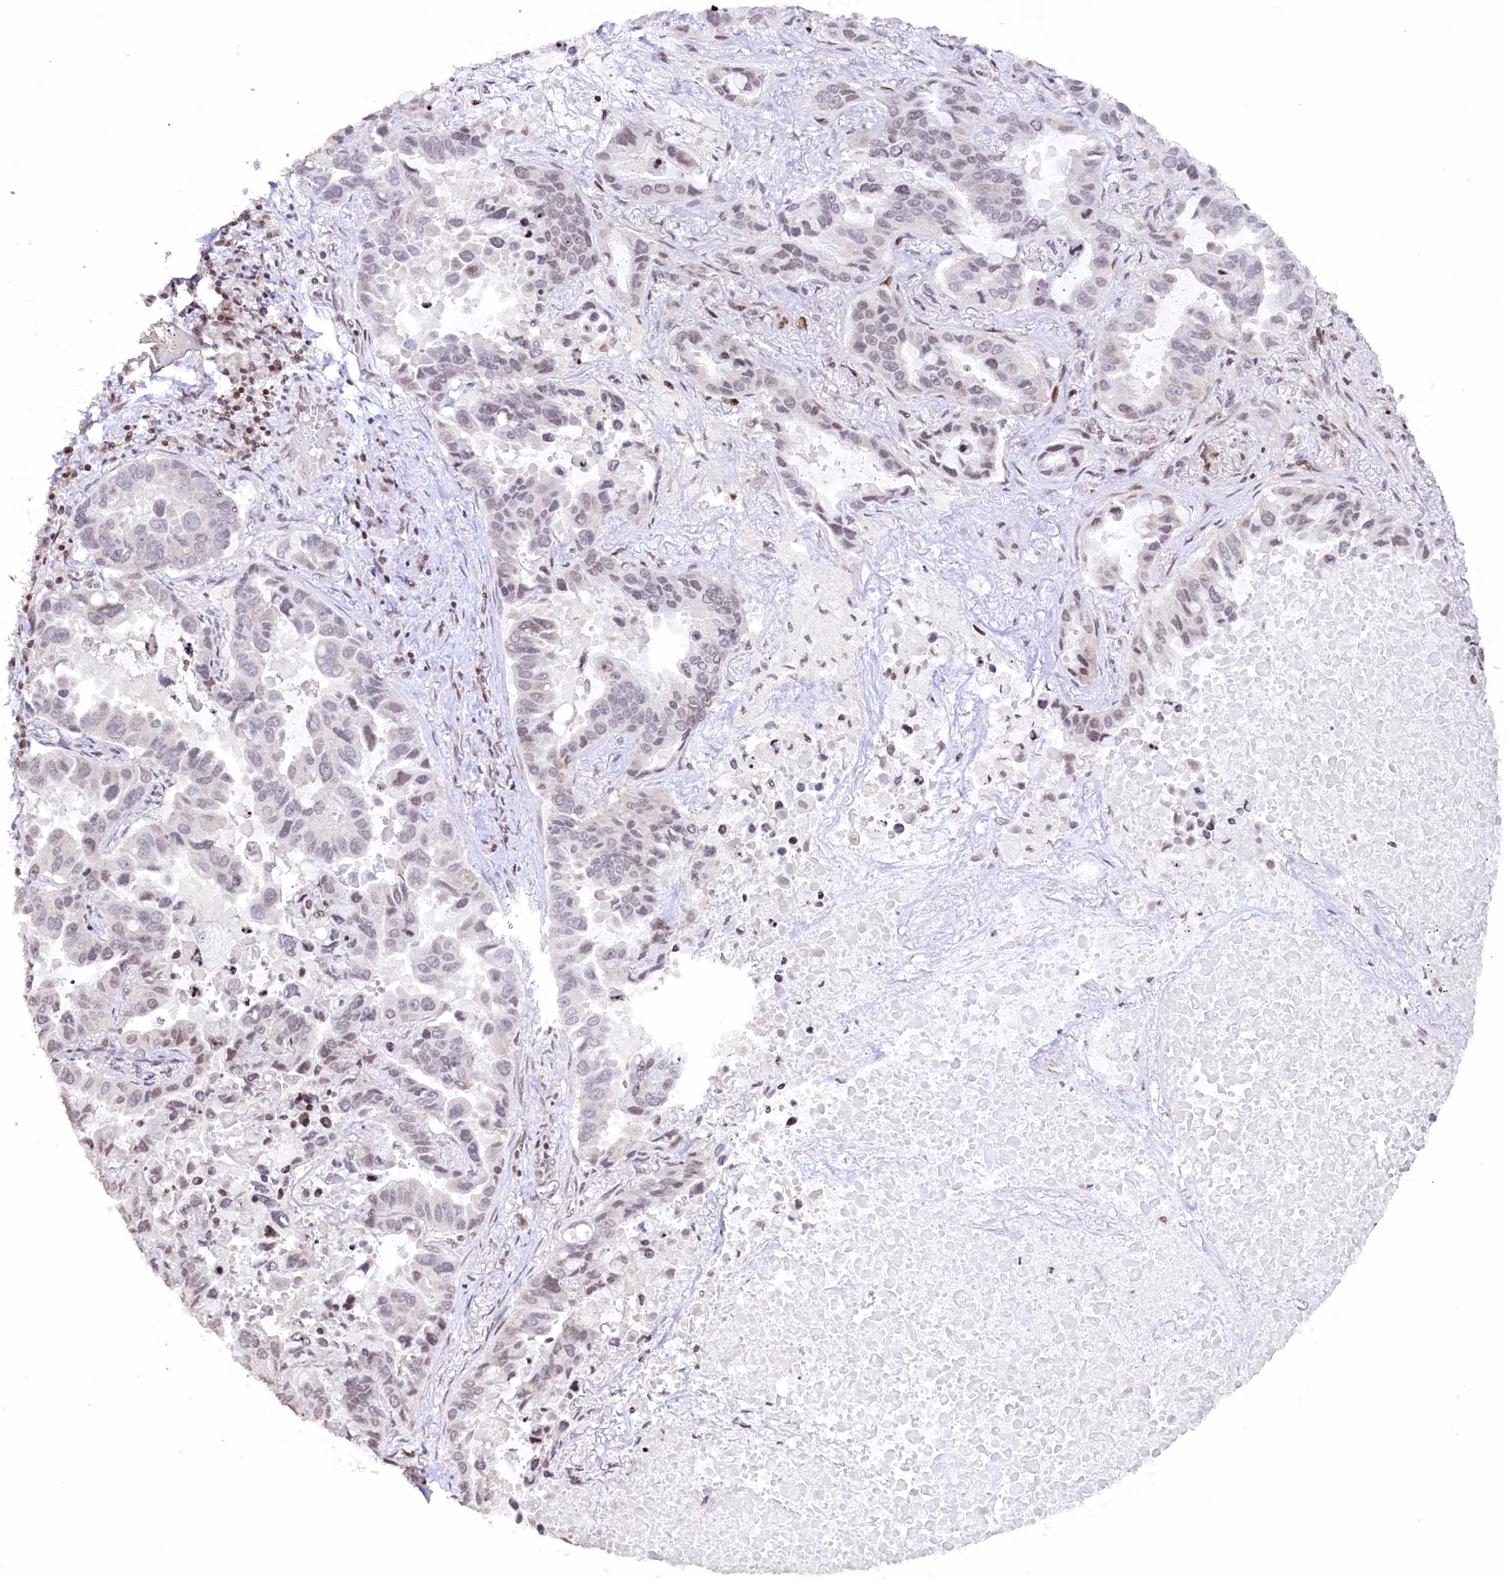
{"staining": {"intensity": "negative", "quantity": "none", "location": "none"}, "tissue": "lung cancer", "cell_type": "Tumor cells", "image_type": "cancer", "snomed": [{"axis": "morphology", "description": "Adenocarcinoma, NOS"}, {"axis": "topography", "description": "Lung"}], "caption": "This is an IHC micrograph of lung adenocarcinoma. There is no expression in tumor cells.", "gene": "FYB1", "patient": {"sex": "male", "age": 64}}